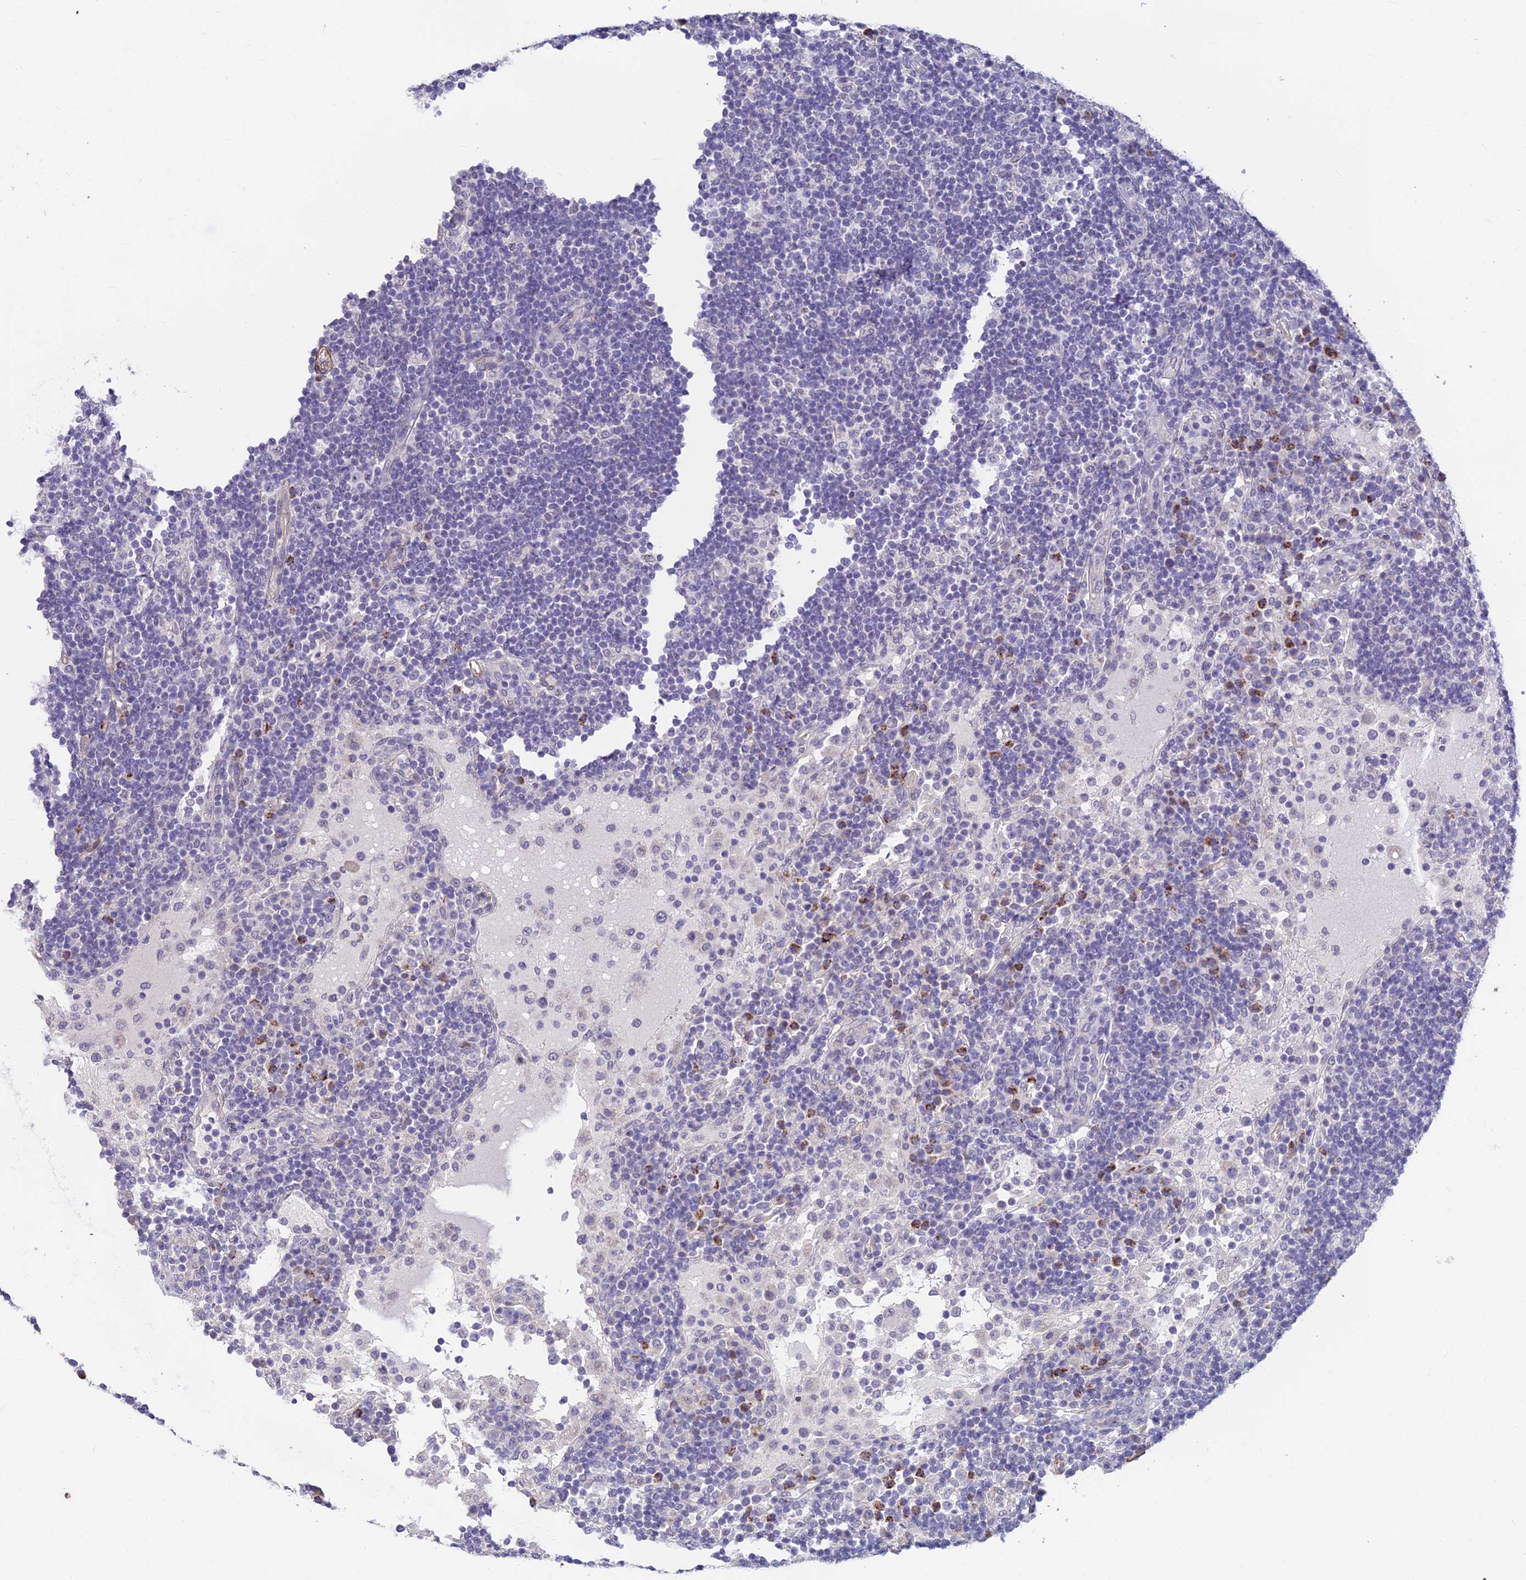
{"staining": {"intensity": "negative", "quantity": "none", "location": "none"}, "tissue": "lymph node", "cell_type": "Germinal center cells", "image_type": "normal", "snomed": [{"axis": "morphology", "description": "Normal tissue, NOS"}, {"axis": "topography", "description": "Lymph node"}], "caption": "Immunohistochemistry of normal lymph node reveals no positivity in germinal center cells. (IHC, brightfield microscopy, high magnification).", "gene": "ALDH1L2", "patient": {"sex": "female", "age": 53}}